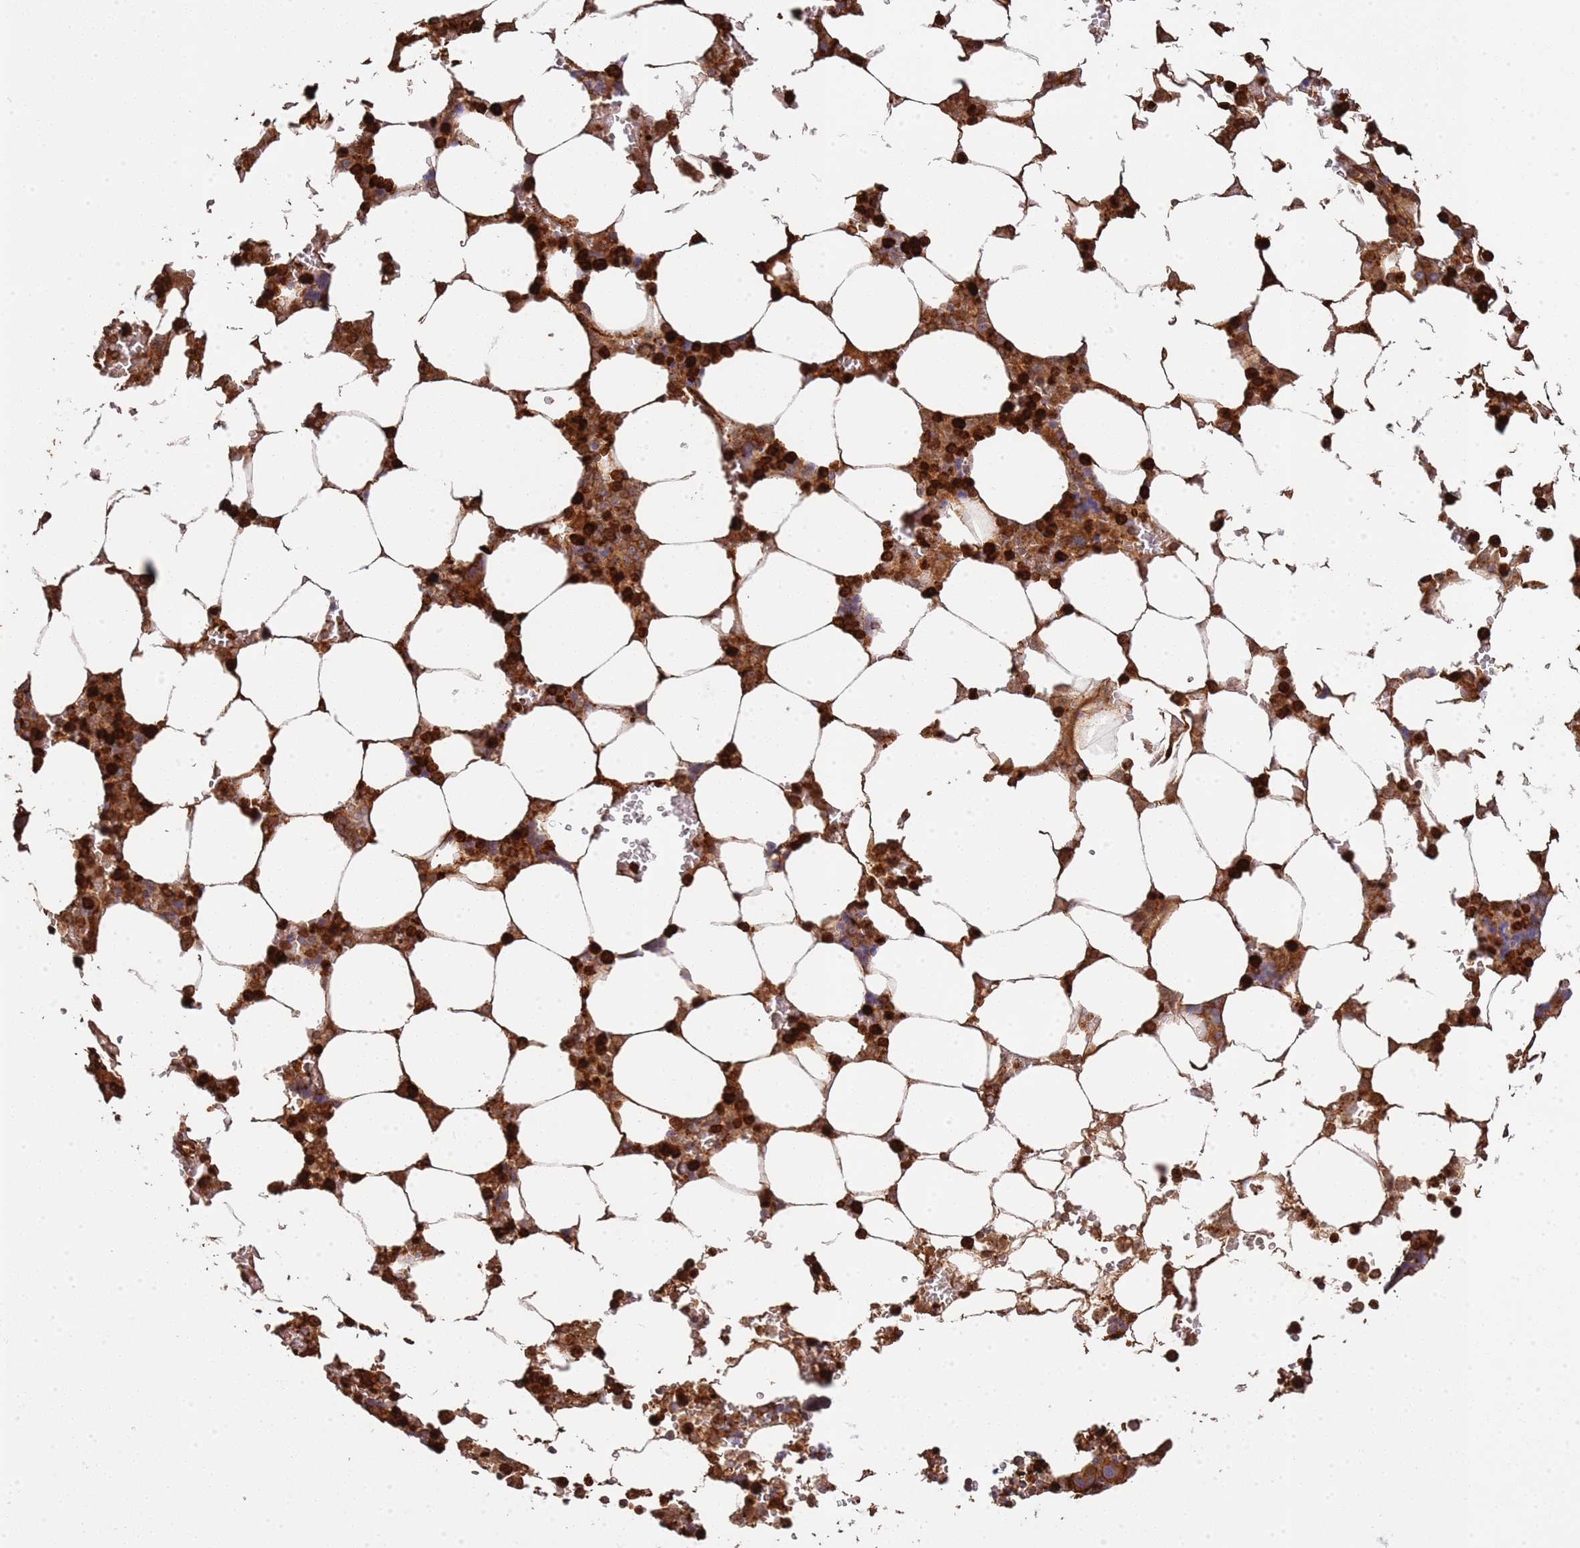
{"staining": {"intensity": "strong", "quantity": "25%-75%", "location": "cytoplasmic/membranous"}, "tissue": "bone marrow", "cell_type": "Hematopoietic cells", "image_type": "normal", "snomed": [{"axis": "morphology", "description": "Normal tissue, NOS"}, {"axis": "topography", "description": "Bone marrow"}], "caption": "A high-resolution micrograph shows immunohistochemistry staining of benign bone marrow, which displays strong cytoplasmic/membranous positivity in approximately 25%-75% of hematopoietic cells.", "gene": "NDUFAF4", "patient": {"sex": "male", "age": 64}}